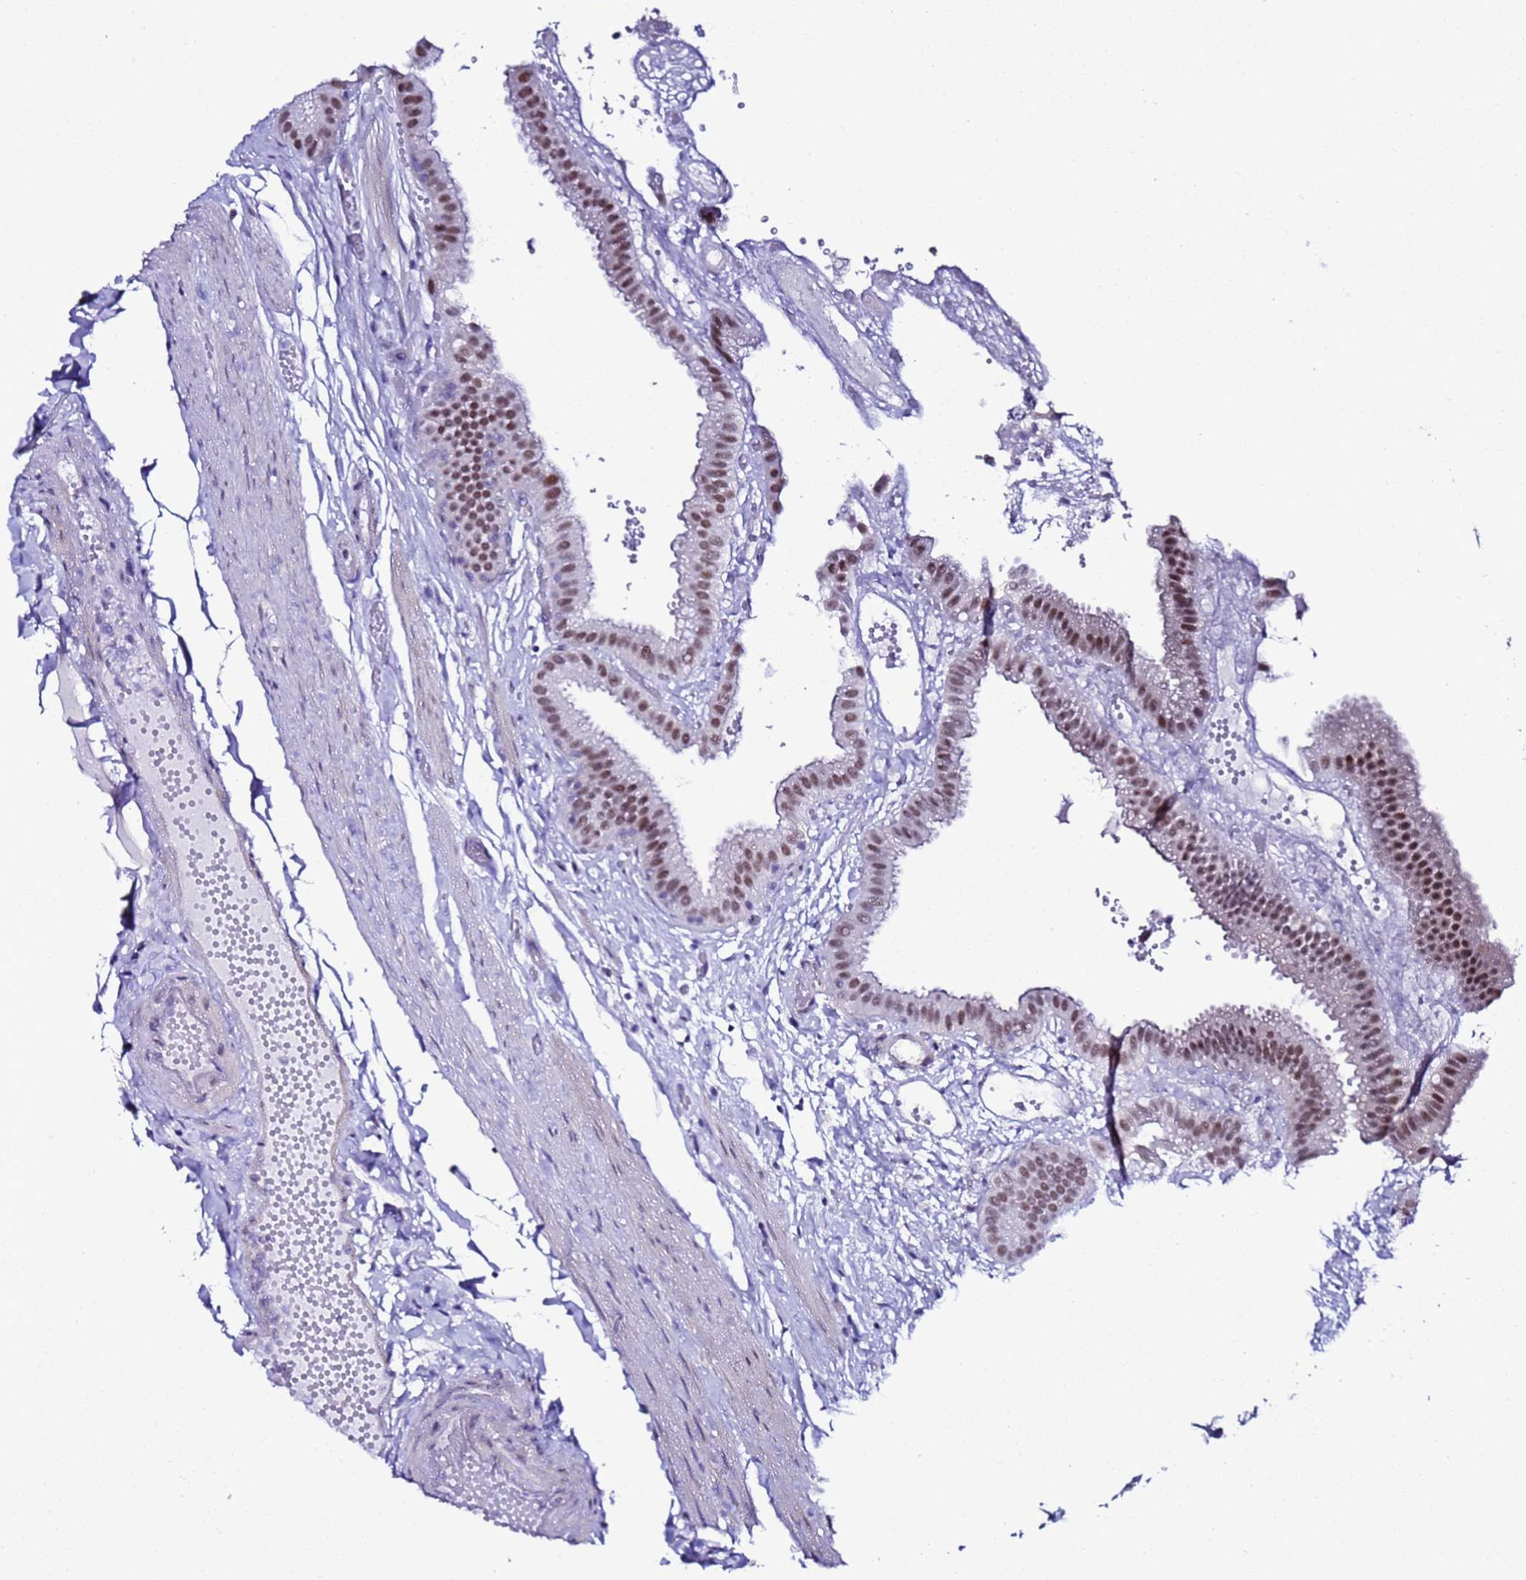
{"staining": {"intensity": "moderate", "quantity": ">75%", "location": "nuclear"}, "tissue": "gallbladder", "cell_type": "Glandular cells", "image_type": "normal", "snomed": [{"axis": "morphology", "description": "Normal tissue, NOS"}, {"axis": "topography", "description": "Gallbladder"}], "caption": "Immunohistochemistry (IHC) histopathology image of normal gallbladder: human gallbladder stained using immunohistochemistry (IHC) demonstrates medium levels of moderate protein expression localized specifically in the nuclear of glandular cells, appearing as a nuclear brown color.", "gene": "BCL7A", "patient": {"sex": "female", "age": 61}}